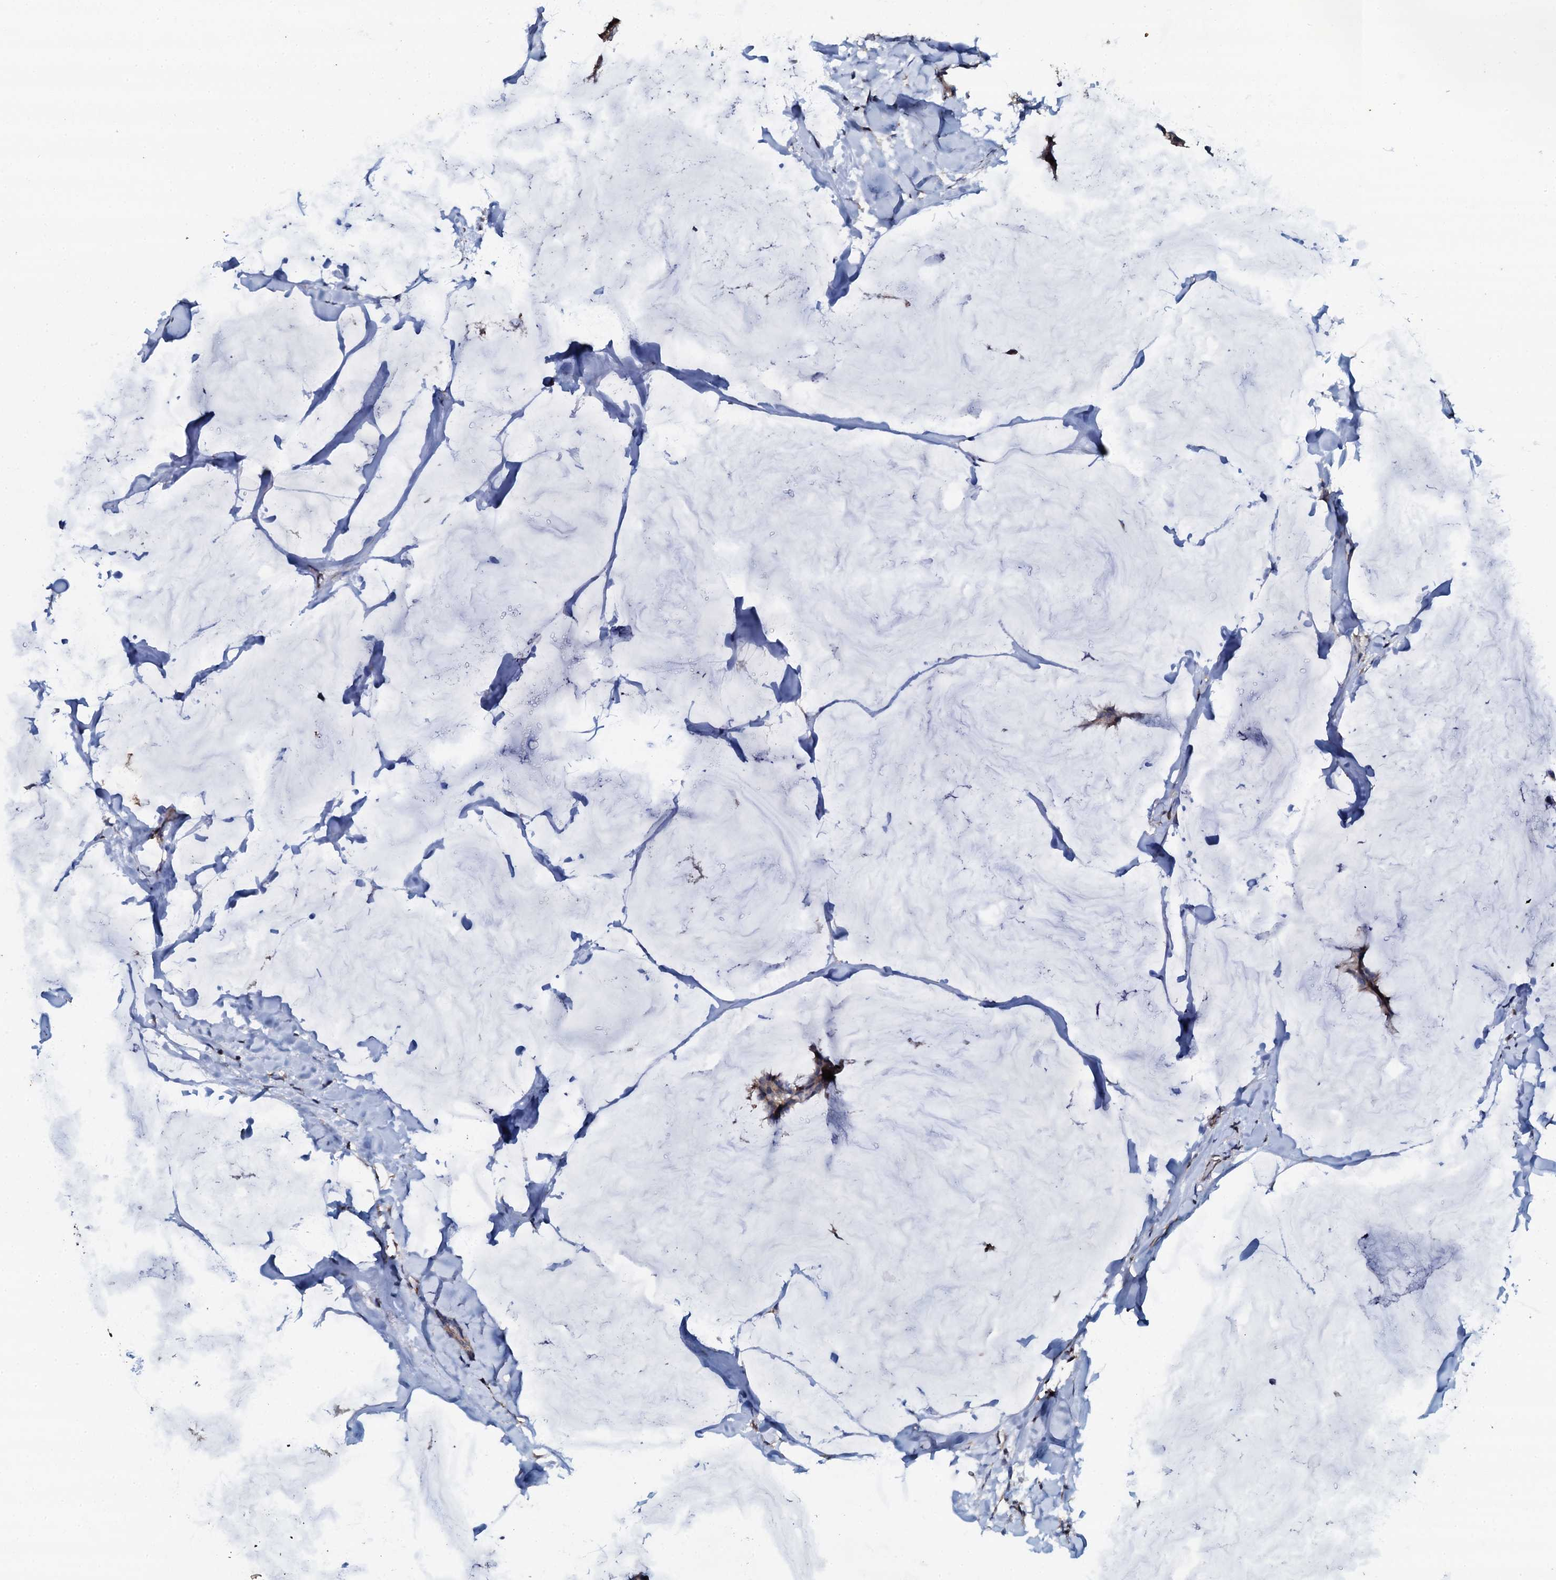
{"staining": {"intensity": "weak", "quantity": "25%-75%", "location": "cytoplasmic/membranous"}, "tissue": "breast cancer", "cell_type": "Tumor cells", "image_type": "cancer", "snomed": [{"axis": "morphology", "description": "Duct carcinoma"}, {"axis": "topography", "description": "Breast"}], "caption": "Tumor cells reveal weak cytoplasmic/membranous staining in about 25%-75% of cells in breast cancer. Nuclei are stained in blue.", "gene": "GRK2", "patient": {"sex": "female", "age": 93}}